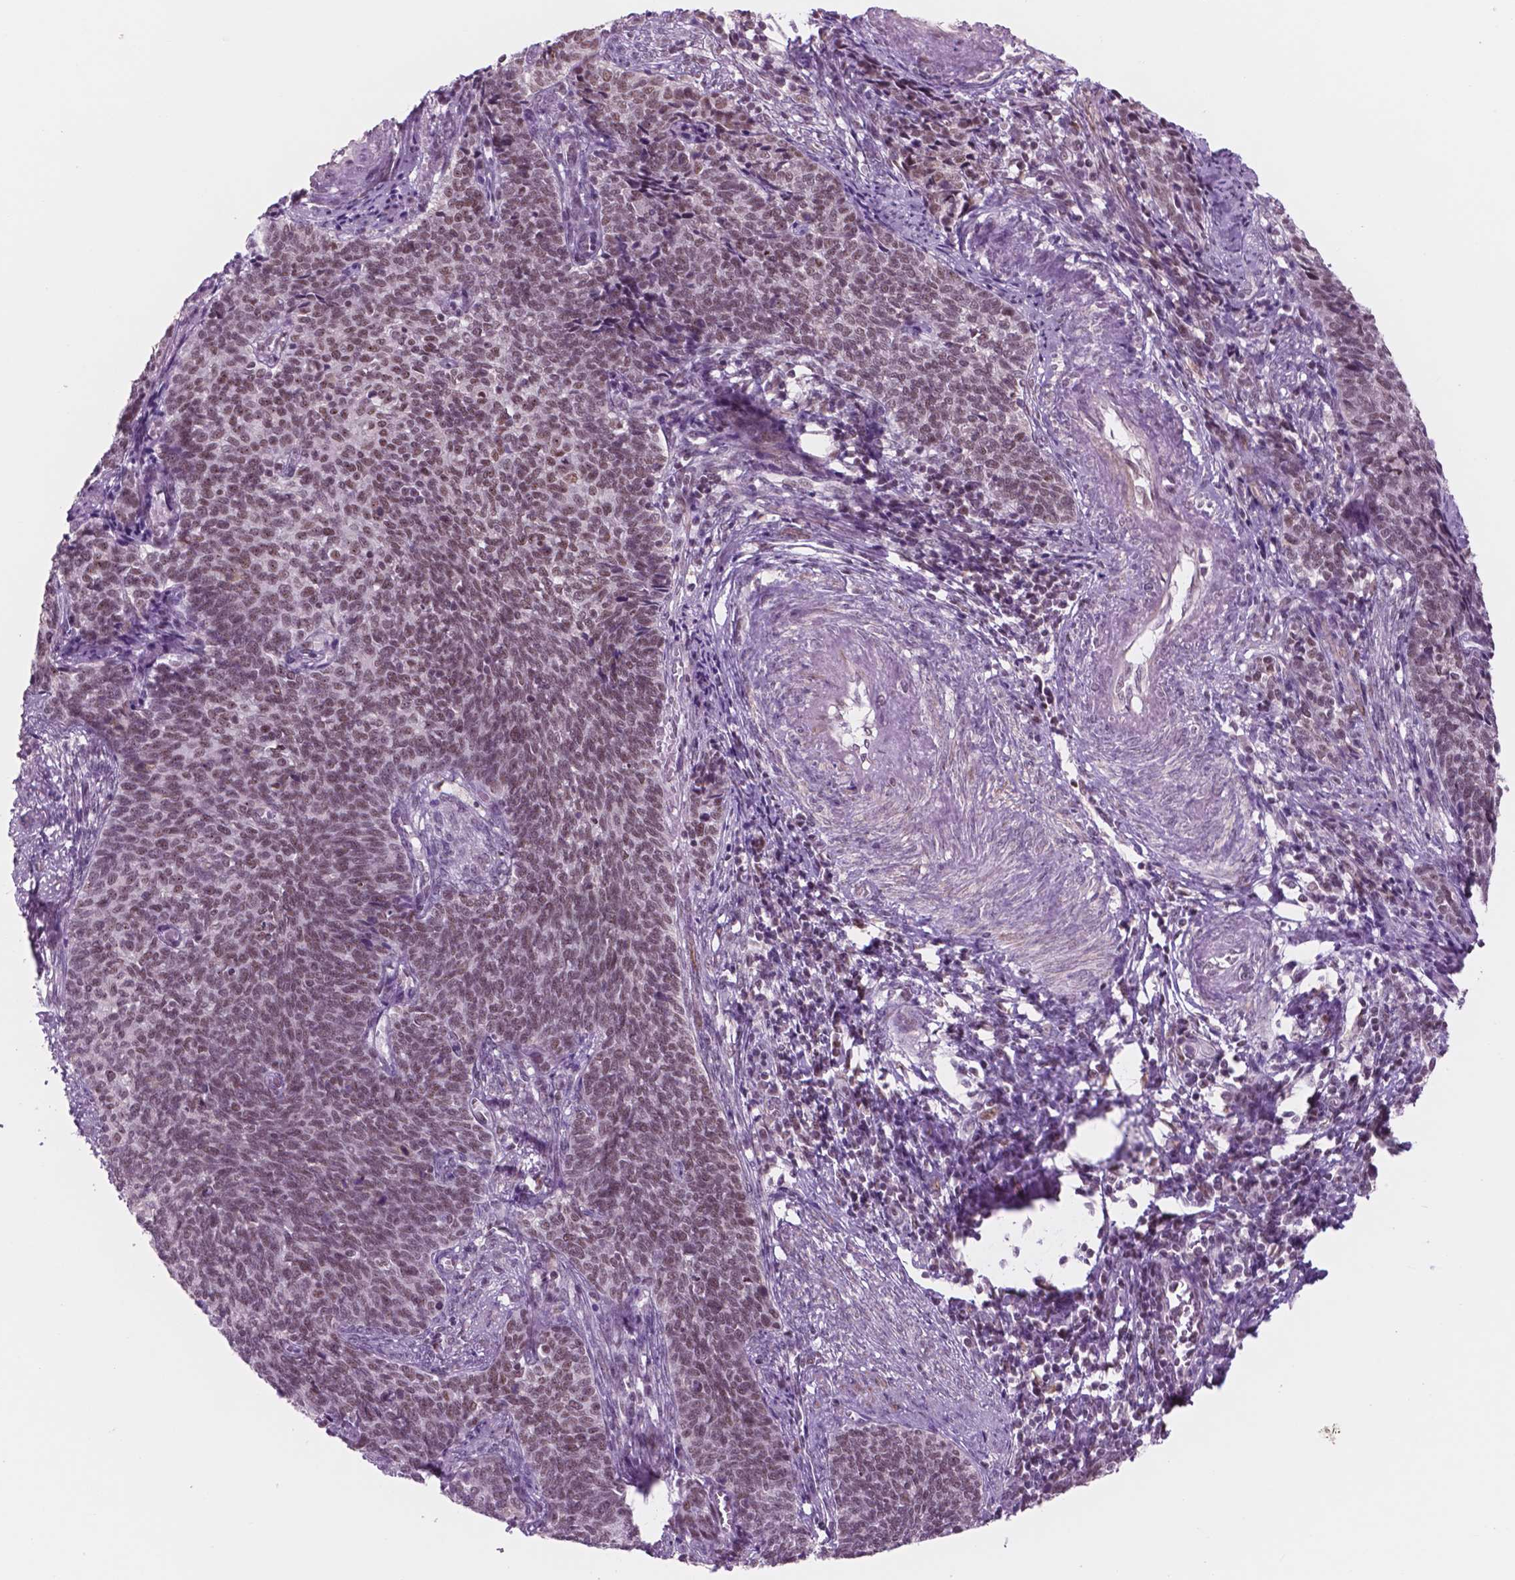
{"staining": {"intensity": "moderate", "quantity": ">75%", "location": "nuclear"}, "tissue": "cervical cancer", "cell_type": "Tumor cells", "image_type": "cancer", "snomed": [{"axis": "morphology", "description": "Squamous cell carcinoma, NOS"}, {"axis": "topography", "description": "Cervix"}], "caption": "IHC of cervical cancer (squamous cell carcinoma) shows medium levels of moderate nuclear positivity in about >75% of tumor cells. (DAB IHC, brown staining for protein, blue staining for nuclei).", "gene": "CTR9", "patient": {"sex": "female", "age": 39}}